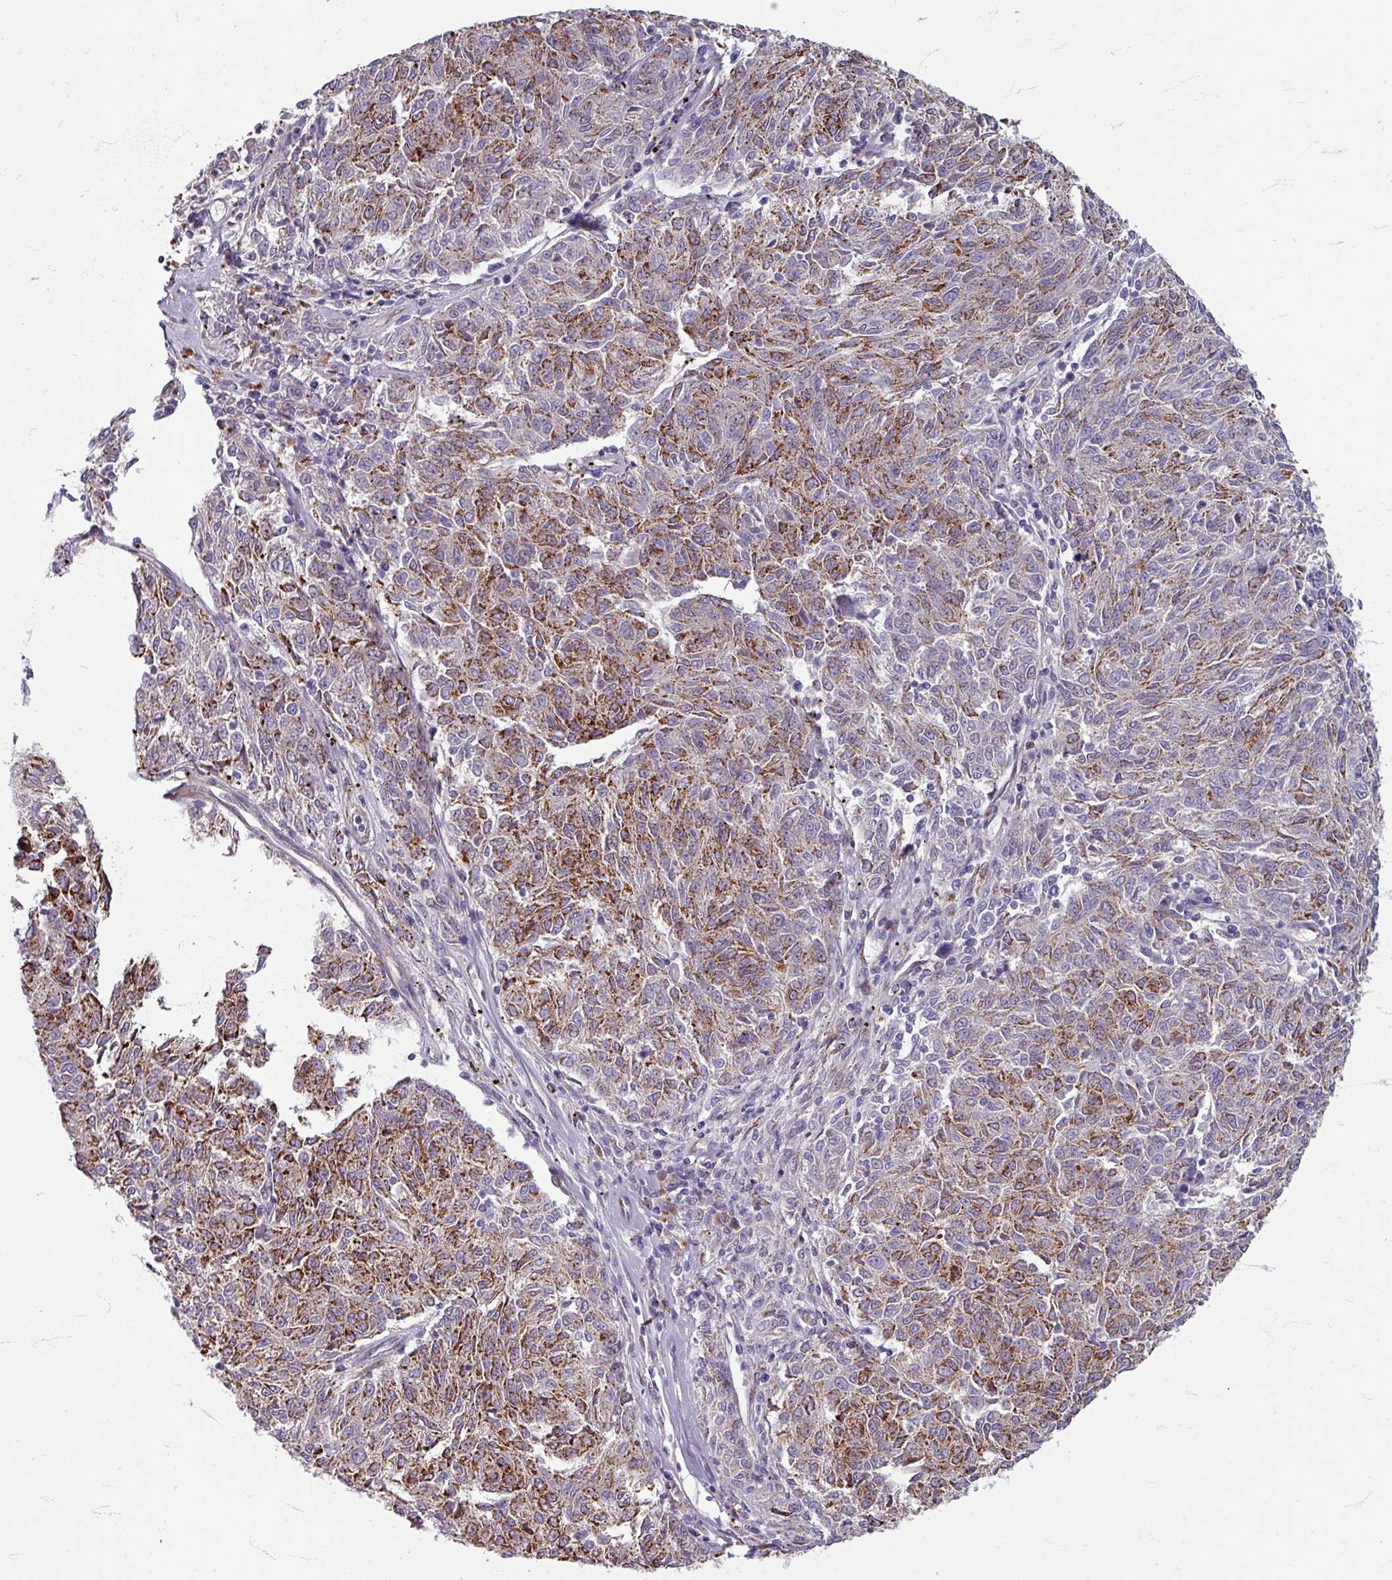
{"staining": {"intensity": "moderate", "quantity": "25%-75%", "location": "cytoplasmic/membranous"}, "tissue": "melanoma", "cell_type": "Tumor cells", "image_type": "cancer", "snomed": [{"axis": "morphology", "description": "Malignant melanoma, NOS"}, {"axis": "topography", "description": "Skin"}], "caption": "Moderate cytoplasmic/membranous protein positivity is seen in approximately 25%-75% of tumor cells in melanoma. (brown staining indicates protein expression, while blue staining denotes nuclei).", "gene": "GABARAPL1", "patient": {"sex": "female", "age": 72}}